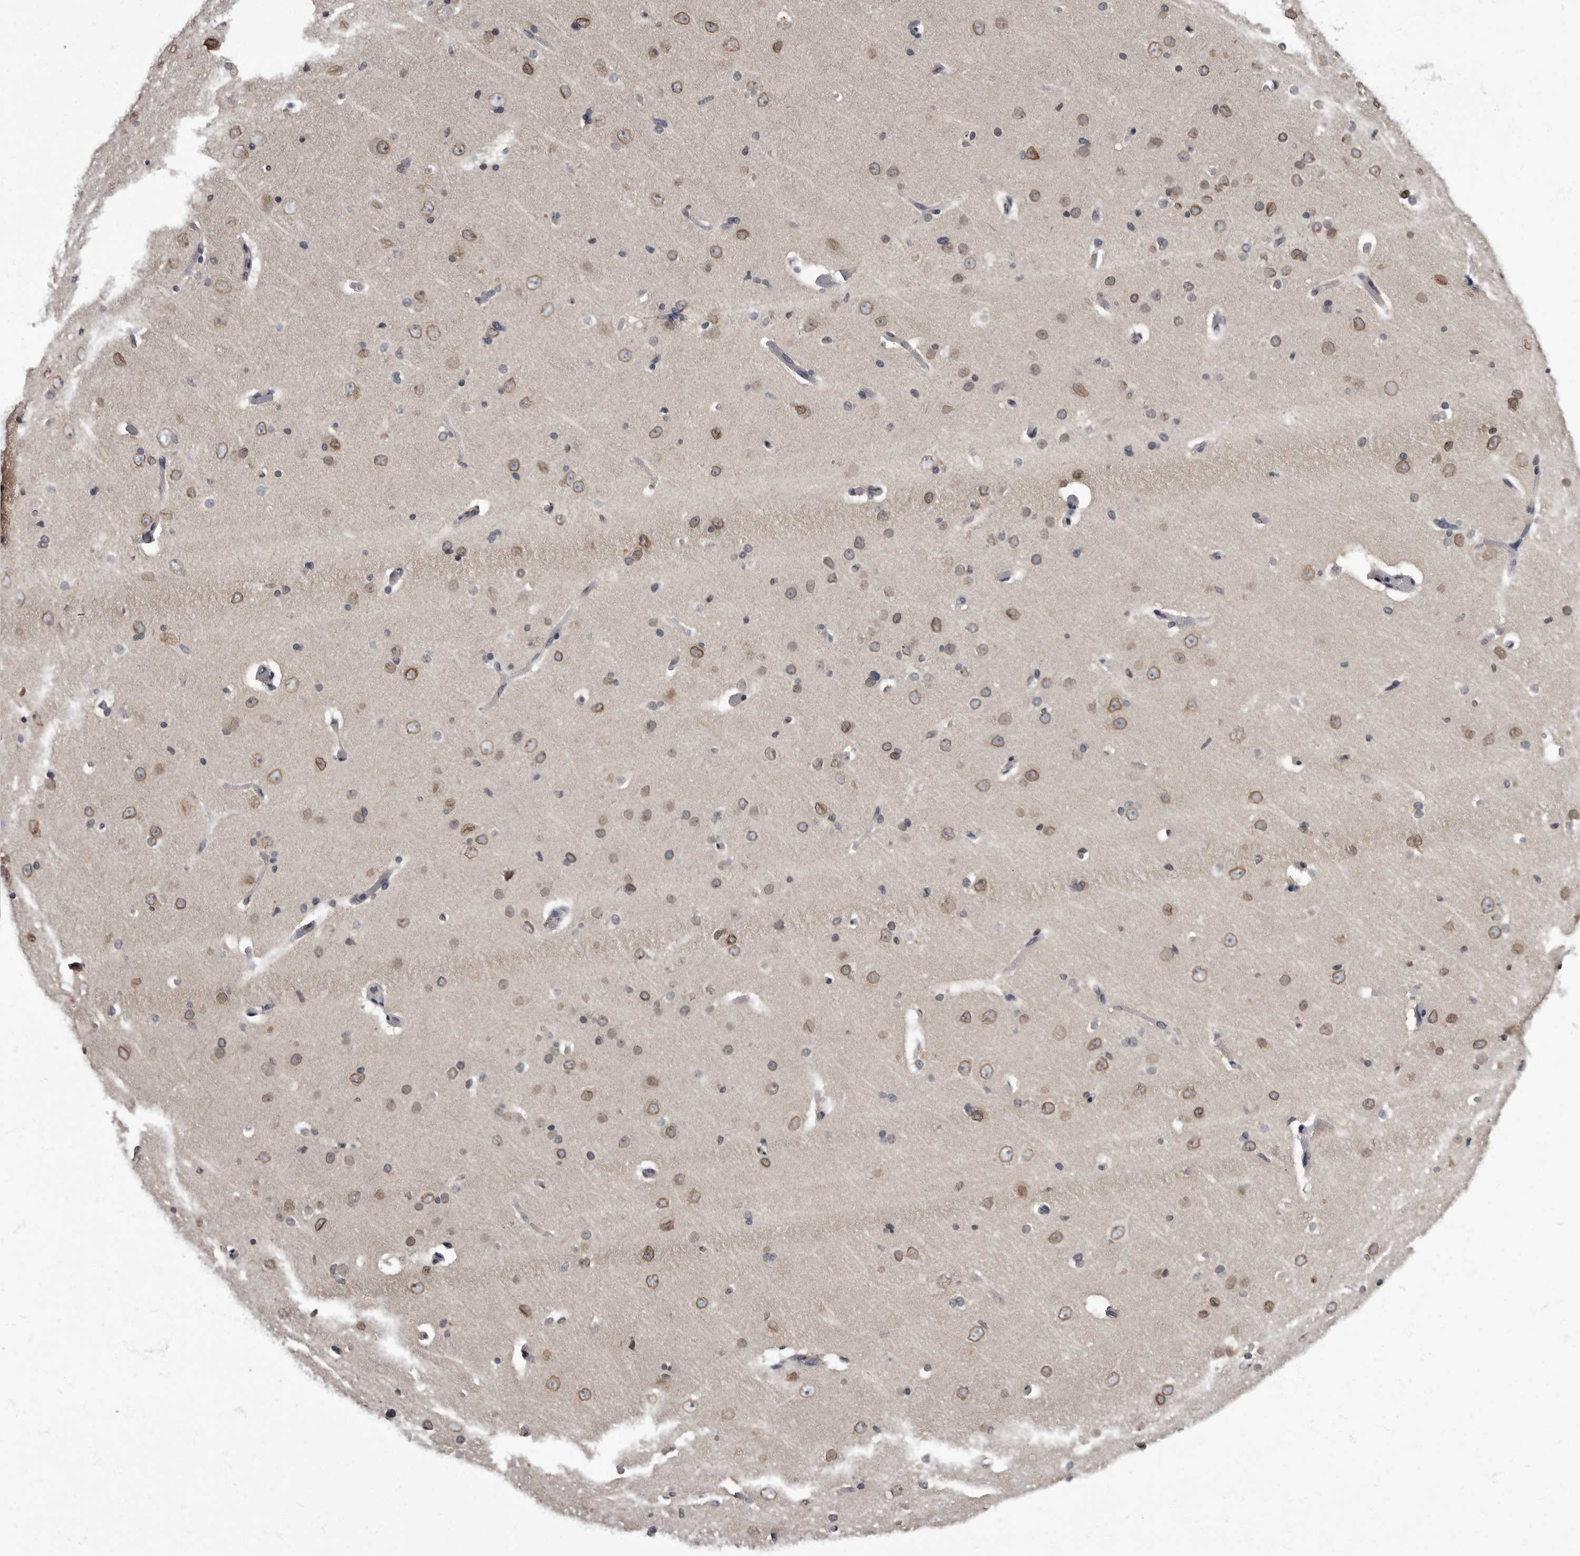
{"staining": {"intensity": "weak", "quantity": "25%-75%", "location": "cytoplasmic/membranous"}, "tissue": "cerebral cortex", "cell_type": "Endothelial cells", "image_type": "normal", "snomed": [{"axis": "morphology", "description": "Normal tissue, NOS"}, {"axis": "topography", "description": "Cerebral cortex"}], "caption": "About 25%-75% of endothelial cells in benign cerebral cortex display weak cytoplasmic/membranous protein expression as visualized by brown immunohistochemical staining.", "gene": "C1orf50", "patient": {"sex": "male", "age": 34}}